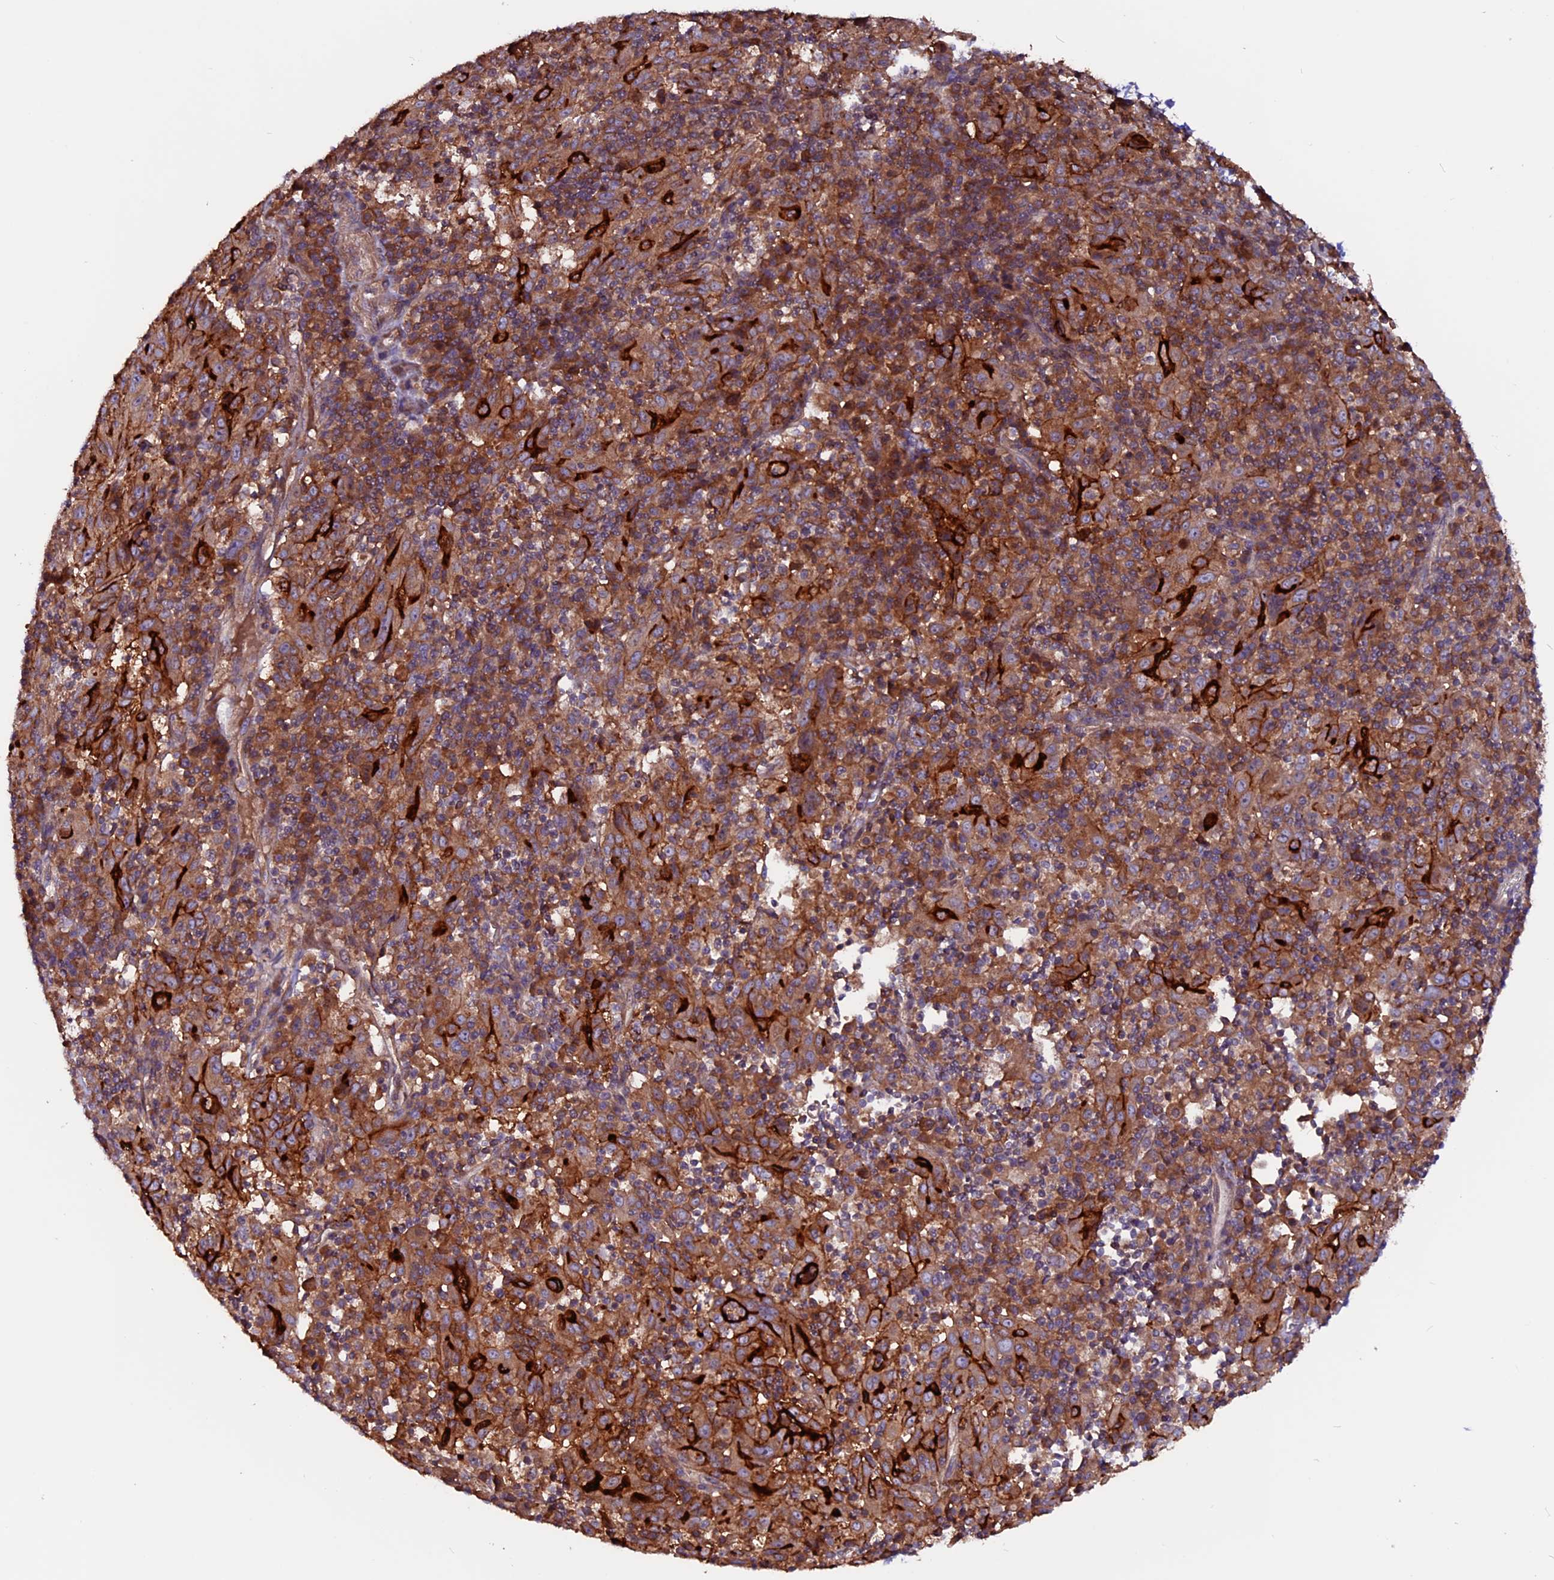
{"staining": {"intensity": "moderate", "quantity": ">75%", "location": "cytoplasmic/membranous"}, "tissue": "pancreatic cancer", "cell_type": "Tumor cells", "image_type": "cancer", "snomed": [{"axis": "morphology", "description": "Adenocarcinoma, NOS"}, {"axis": "topography", "description": "Pancreas"}], "caption": "Immunohistochemistry of human pancreatic cancer (adenocarcinoma) reveals medium levels of moderate cytoplasmic/membranous staining in about >75% of tumor cells. (DAB (3,3'-diaminobenzidine) IHC, brown staining for protein, blue staining for nuclei).", "gene": "ZNF598", "patient": {"sex": "male", "age": 63}}